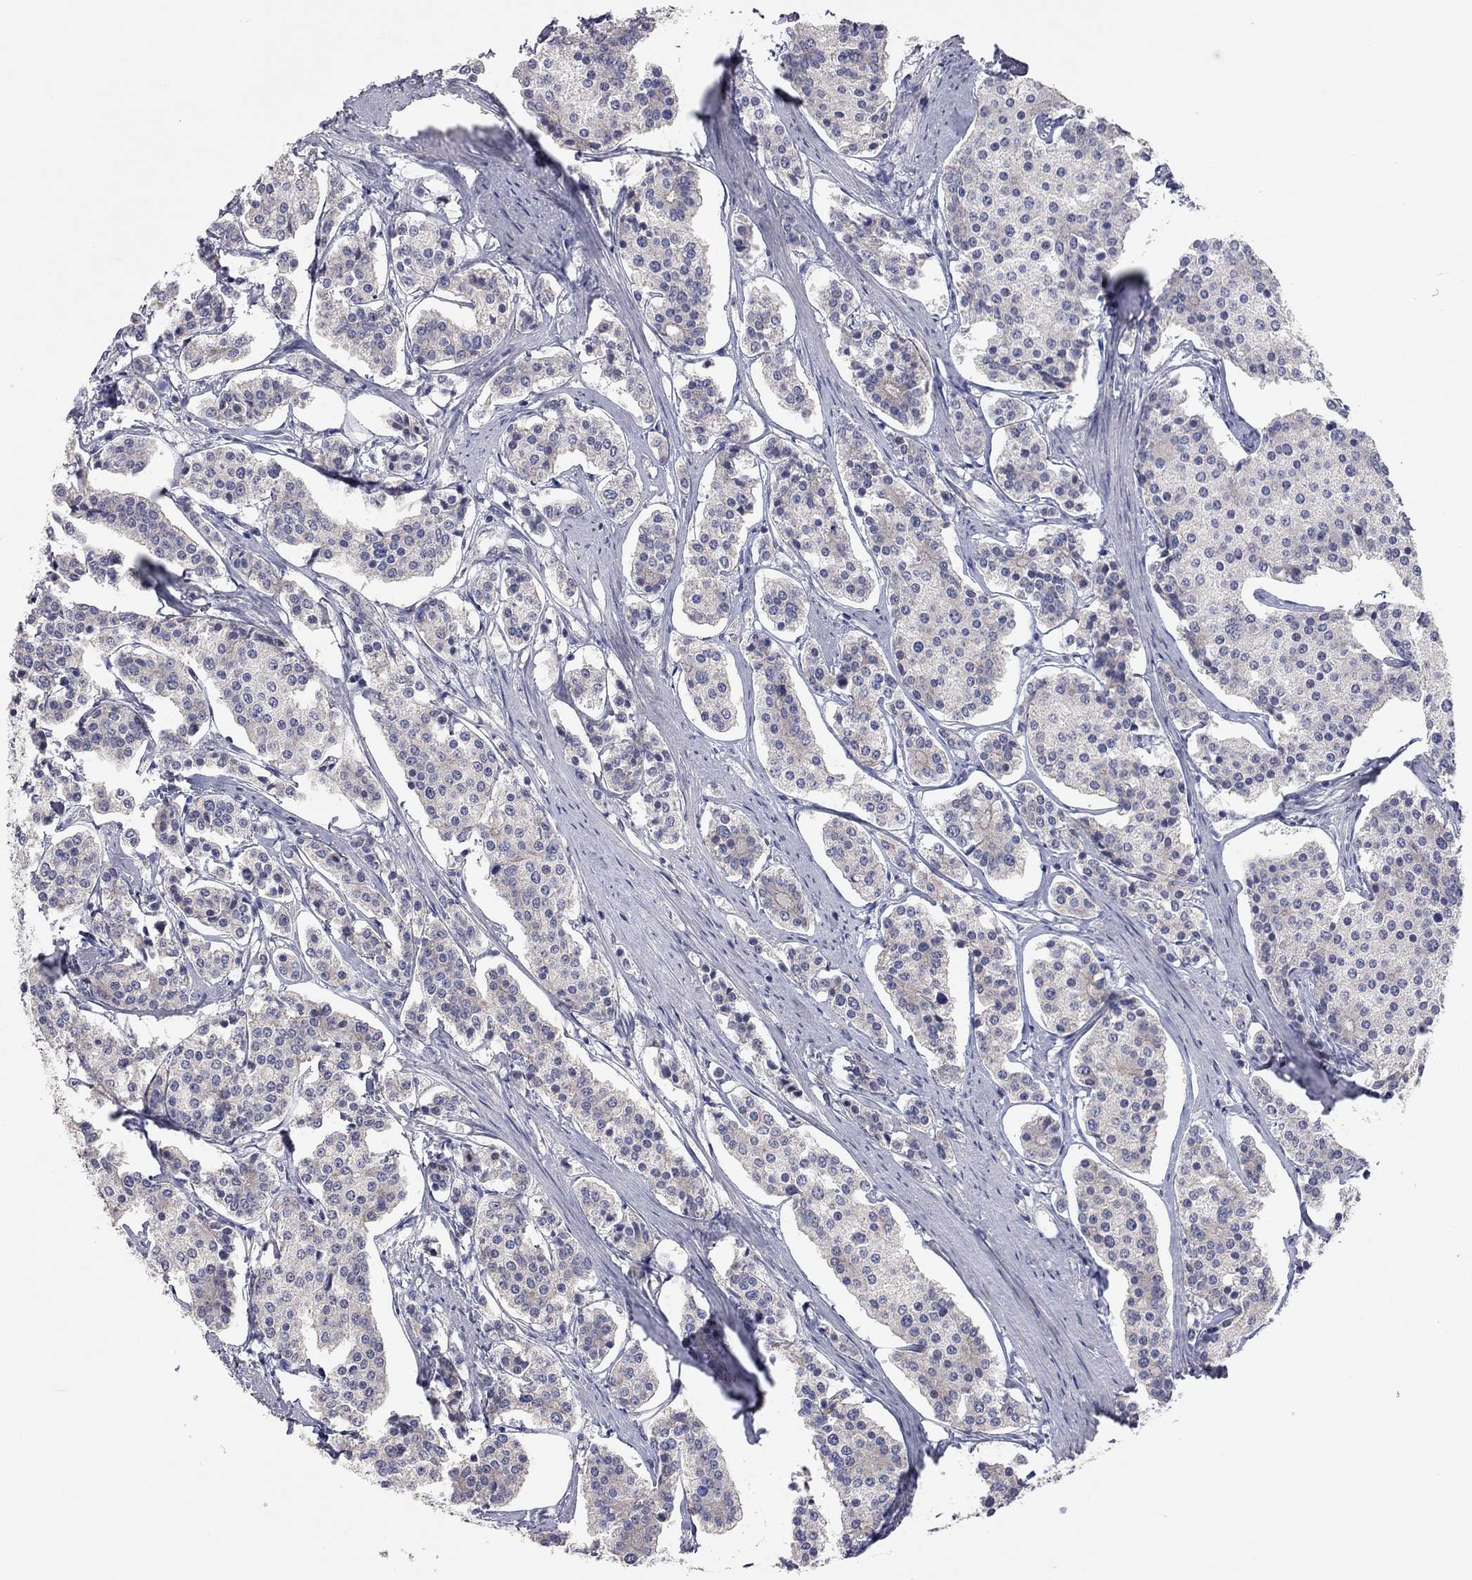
{"staining": {"intensity": "weak", "quantity": "<25%", "location": "cytoplasmic/membranous"}, "tissue": "carcinoid", "cell_type": "Tumor cells", "image_type": "cancer", "snomed": [{"axis": "morphology", "description": "Carcinoid, malignant, NOS"}, {"axis": "topography", "description": "Small intestine"}], "caption": "A photomicrograph of human carcinoid (malignant) is negative for staining in tumor cells. The staining was performed using DAB (3,3'-diaminobenzidine) to visualize the protein expression in brown, while the nuclei were stained in blue with hematoxylin (Magnification: 20x).", "gene": "KCNB1", "patient": {"sex": "female", "age": 65}}